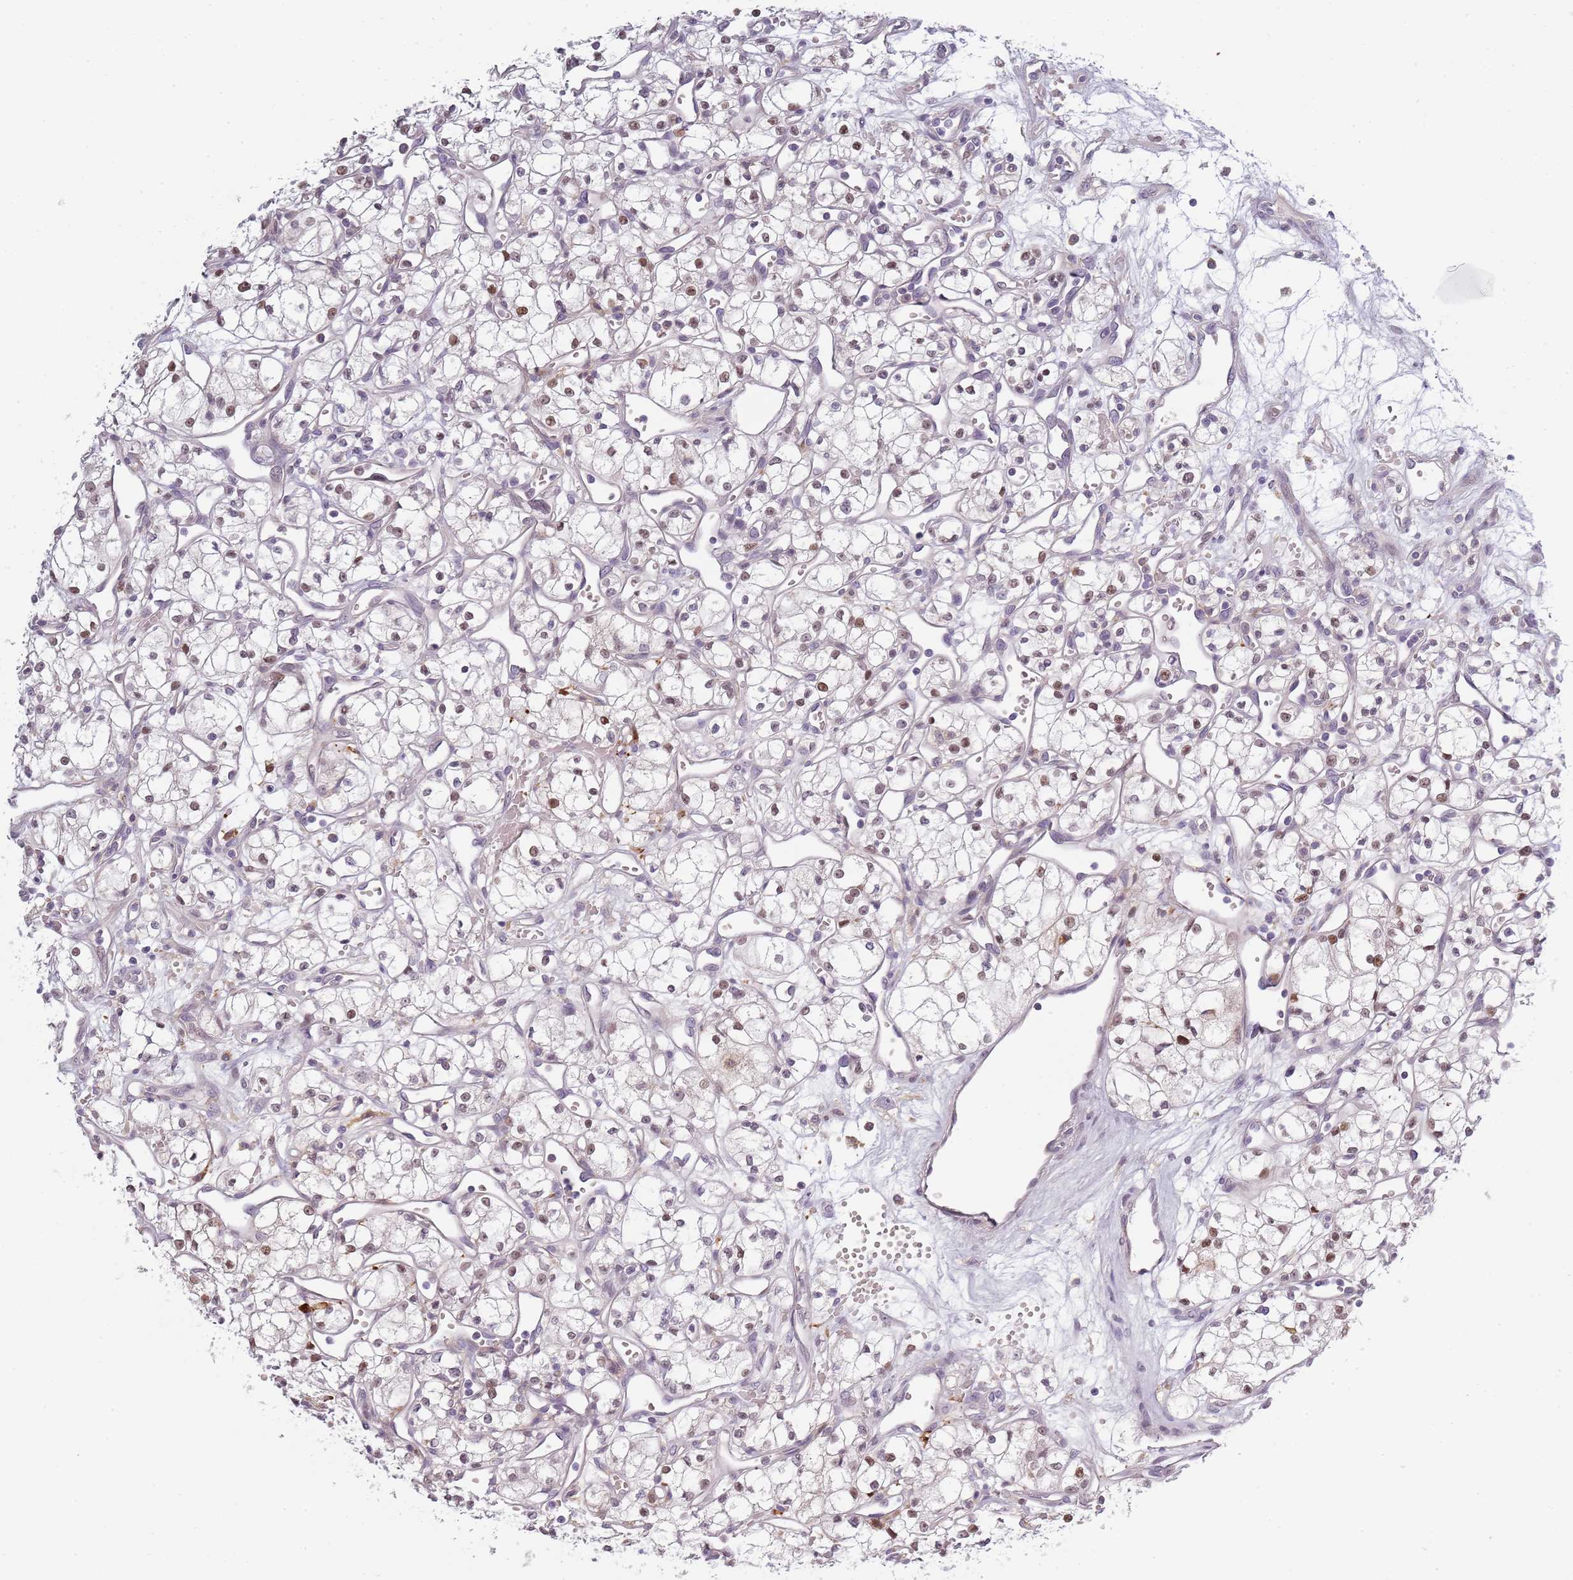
{"staining": {"intensity": "moderate", "quantity": "<25%", "location": "nuclear"}, "tissue": "renal cancer", "cell_type": "Tumor cells", "image_type": "cancer", "snomed": [{"axis": "morphology", "description": "Adenocarcinoma, NOS"}, {"axis": "topography", "description": "Kidney"}], "caption": "Immunohistochemistry of adenocarcinoma (renal) displays low levels of moderate nuclear expression in approximately <25% of tumor cells. (brown staining indicates protein expression, while blue staining denotes nuclei).", "gene": "CC2D2B", "patient": {"sex": "male", "age": 59}}